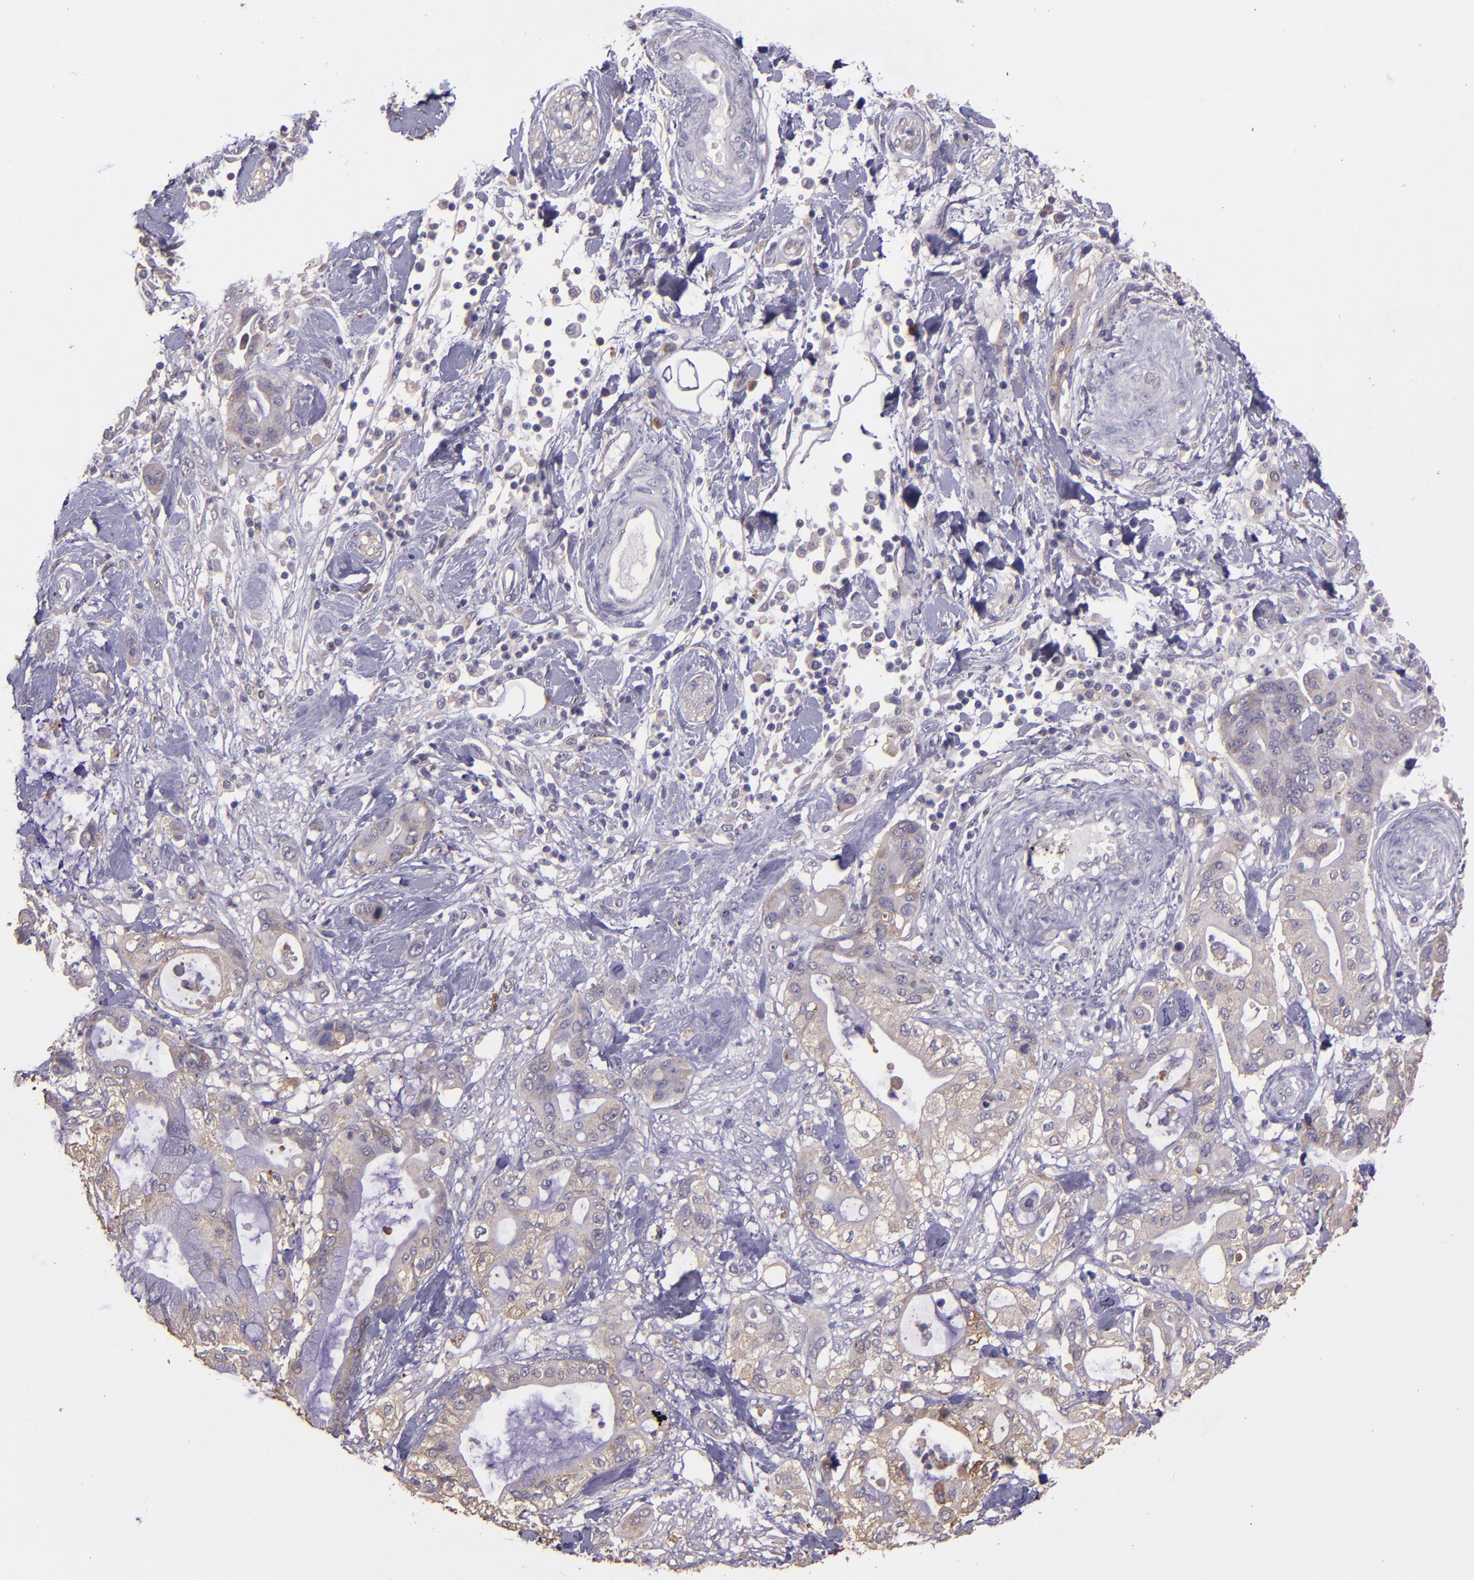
{"staining": {"intensity": "weak", "quantity": "25%-75%", "location": "cytoplasmic/membranous"}, "tissue": "pancreatic cancer", "cell_type": "Tumor cells", "image_type": "cancer", "snomed": [{"axis": "morphology", "description": "Adenocarcinoma, NOS"}, {"axis": "morphology", "description": "Adenocarcinoma, metastatic, NOS"}, {"axis": "topography", "description": "Lymph node"}, {"axis": "topography", "description": "Pancreas"}, {"axis": "topography", "description": "Duodenum"}], "caption": "High-power microscopy captured an IHC image of metastatic adenocarcinoma (pancreatic), revealing weak cytoplasmic/membranous positivity in approximately 25%-75% of tumor cells.", "gene": "PAPPA", "patient": {"sex": "female", "age": 64}}